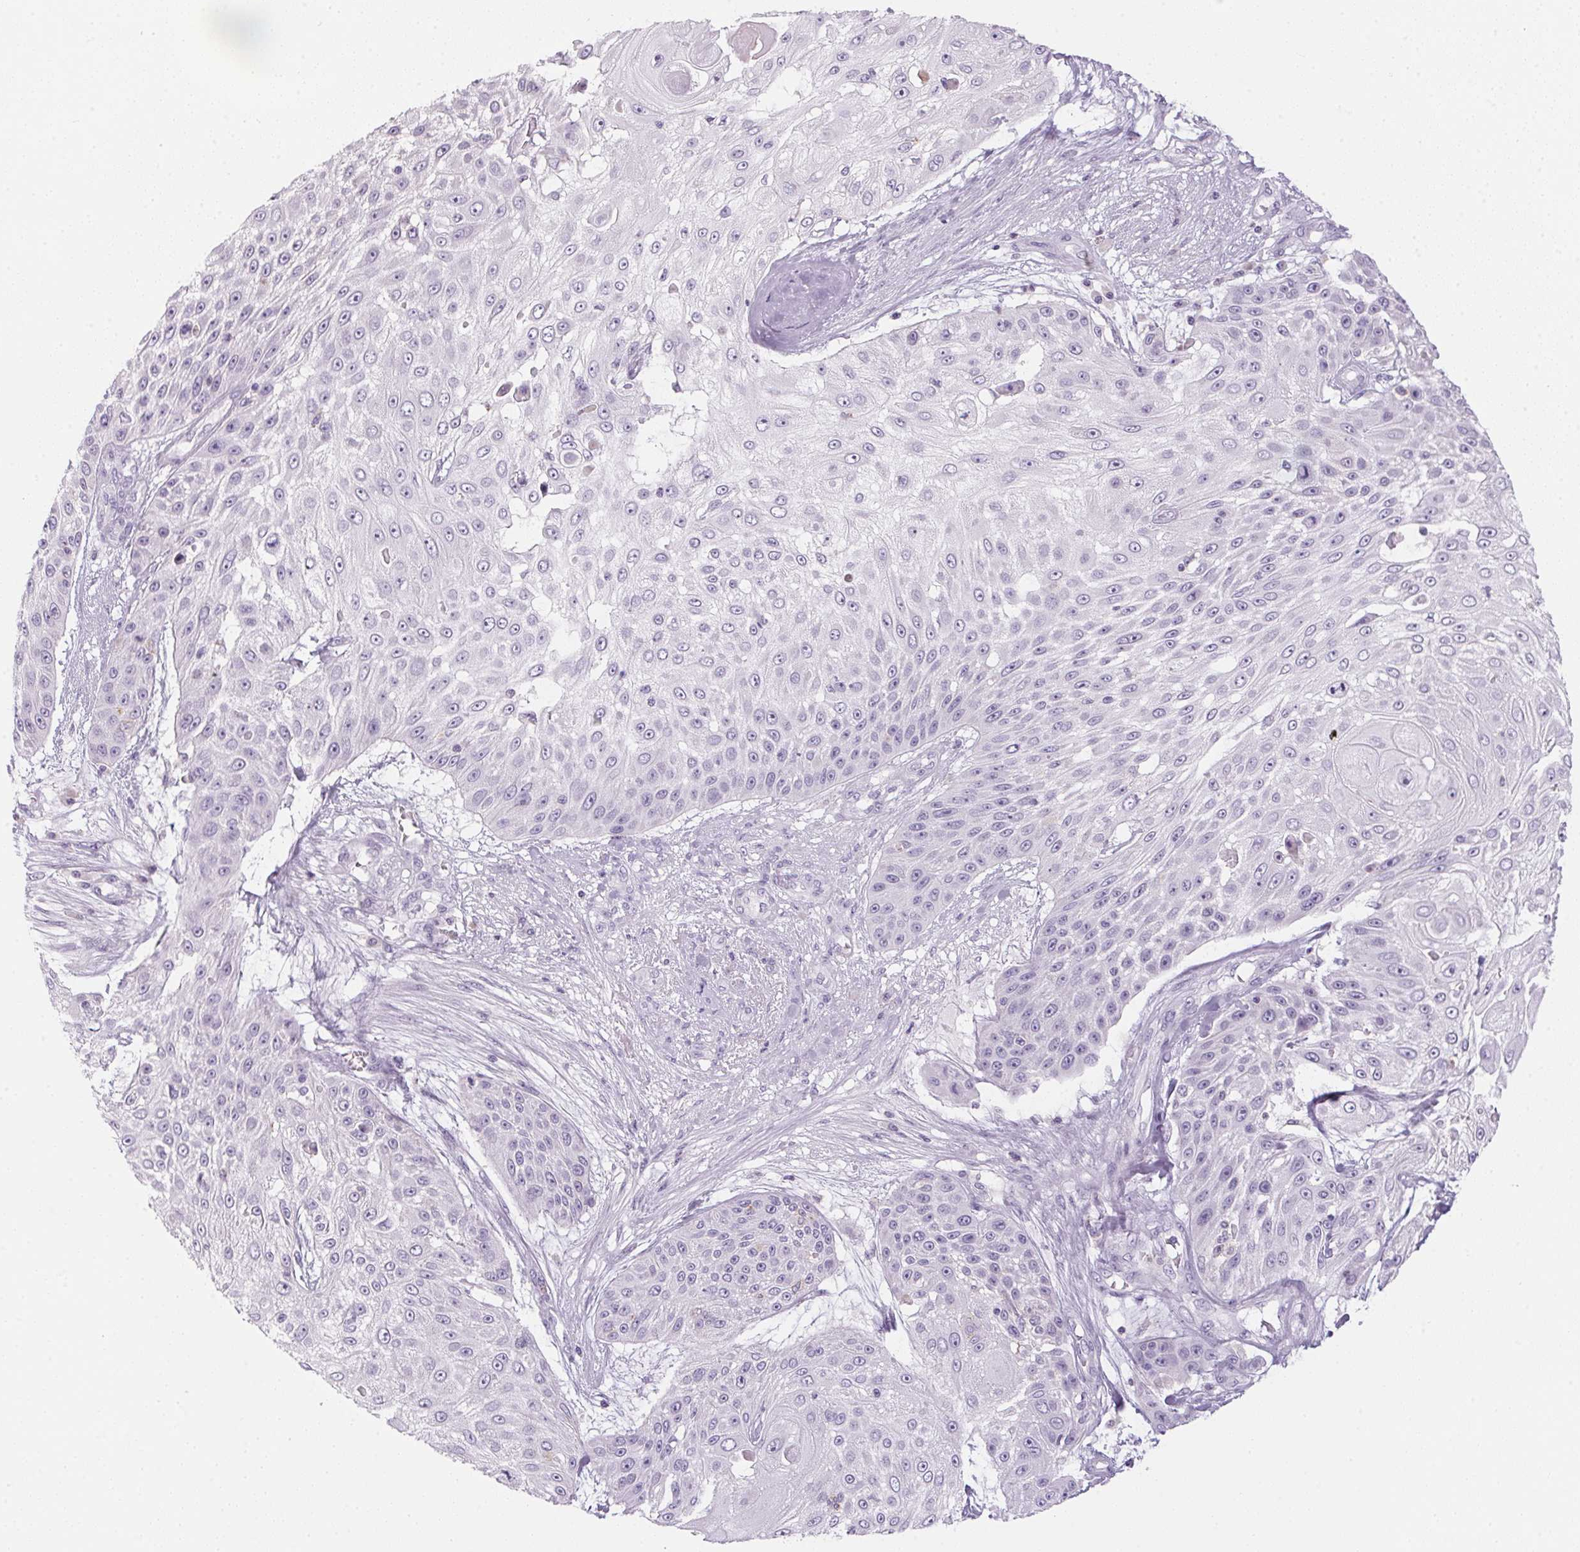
{"staining": {"intensity": "negative", "quantity": "none", "location": "none"}, "tissue": "skin cancer", "cell_type": "Tumor cells", "image_type": "cancer", "snomed": [{"axis": "morphology", "description": "Squamous cell carcinoma, NOS"}, {"axis": "topography", "description": "Skin"}], "caption": "Skin cancer (squamous cell carcinoma) was stained to show a protein in brown. There is no significant positivity in tumor cells.", "gene": "ECPAS", "patient": {"sex": "female", "age": 86}}